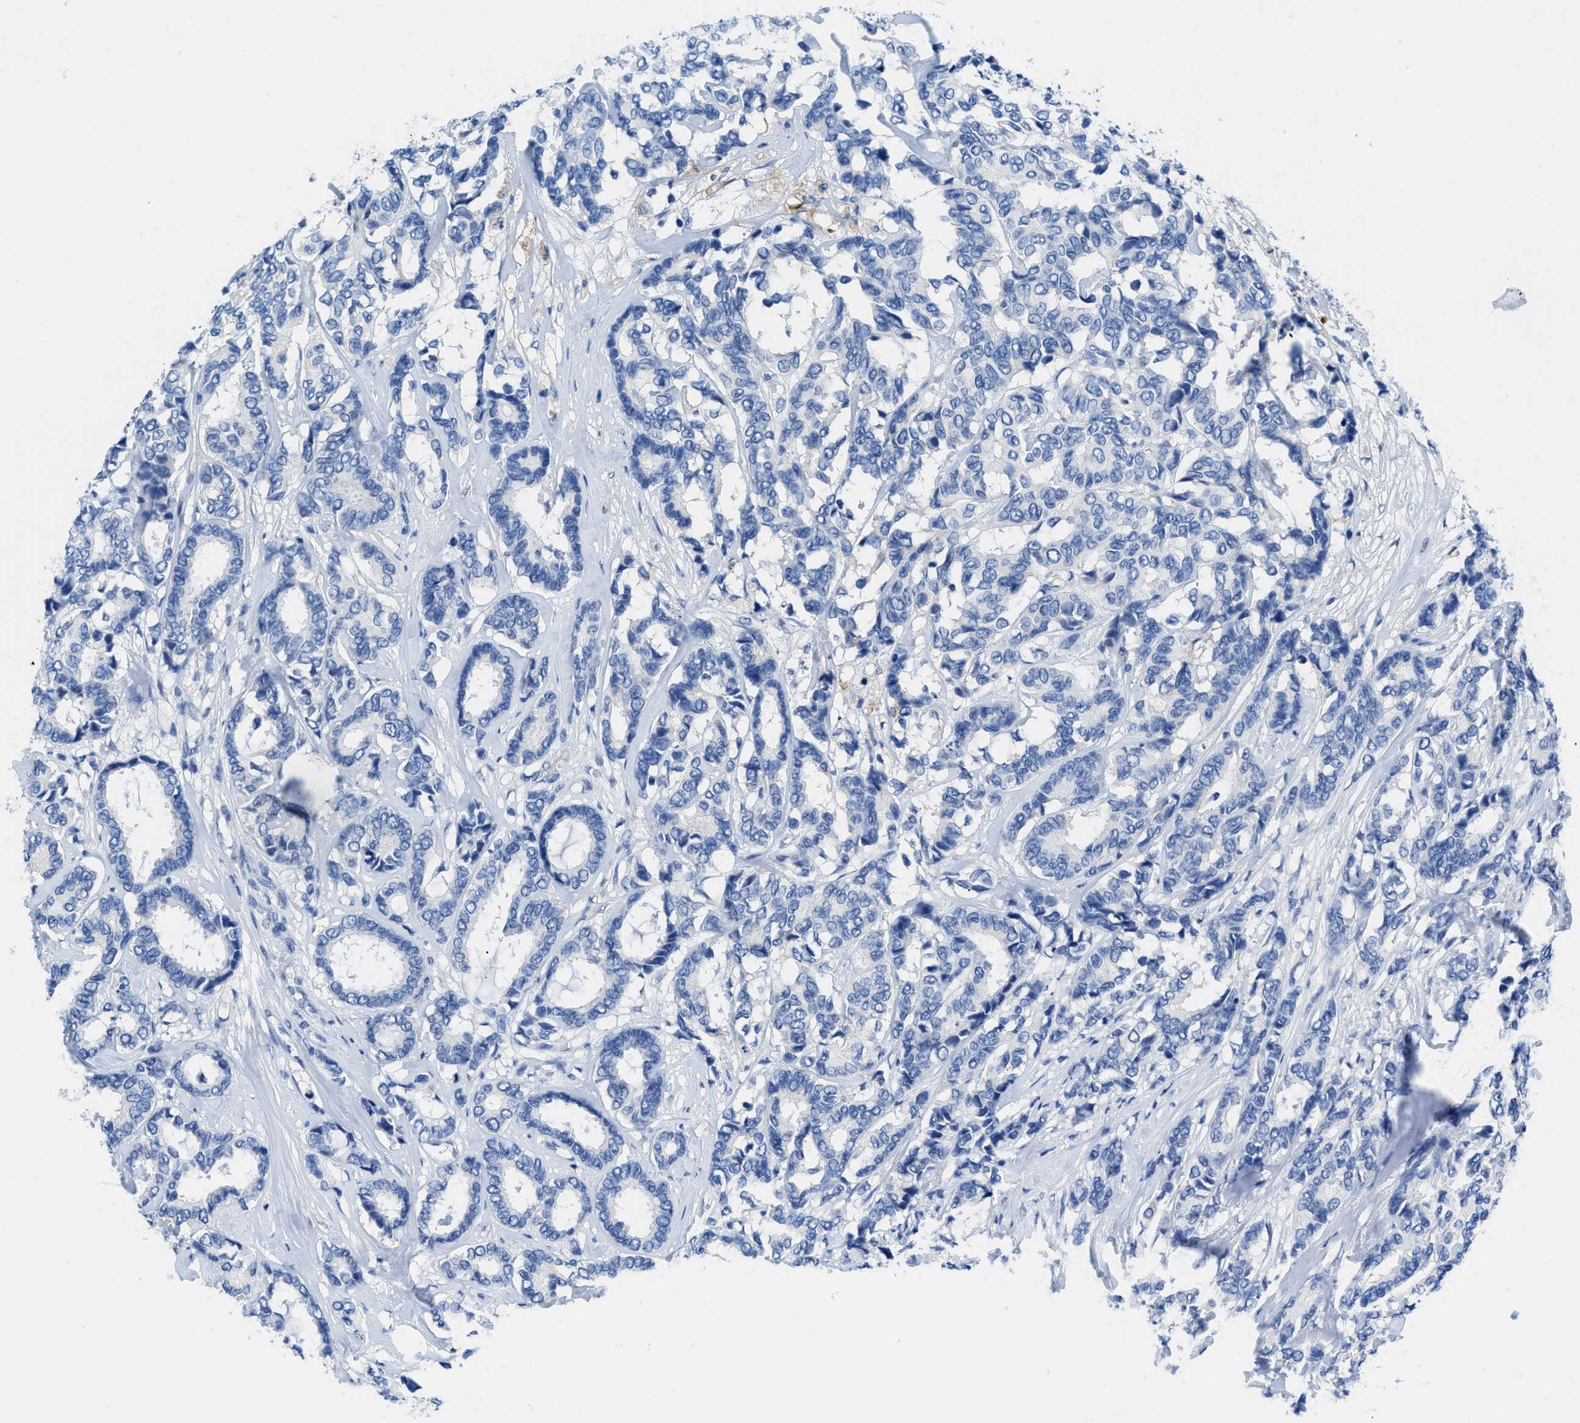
{"staining": {"intensity": "negative", "quantity": "none", "location": "none"}, "tissue": "breast cancer", "cell_type": "Tumor cells", "image_type": "cancer", "snomed": [{"axis": "morphology", "description": "Duct carcinoma"}, {"axis": "topography", "description": "Breast"}], "caption": "Tumor cells are negative for protein expression in human breast cancer (intraductal carcinoma). (Brightfield microscopy of DAB (3,3'-diaminobenzidine) immunohistochemistry (IHC) at high magnification).", "gene": "NEB", "patient": {"sex": "female", "age": 87}}